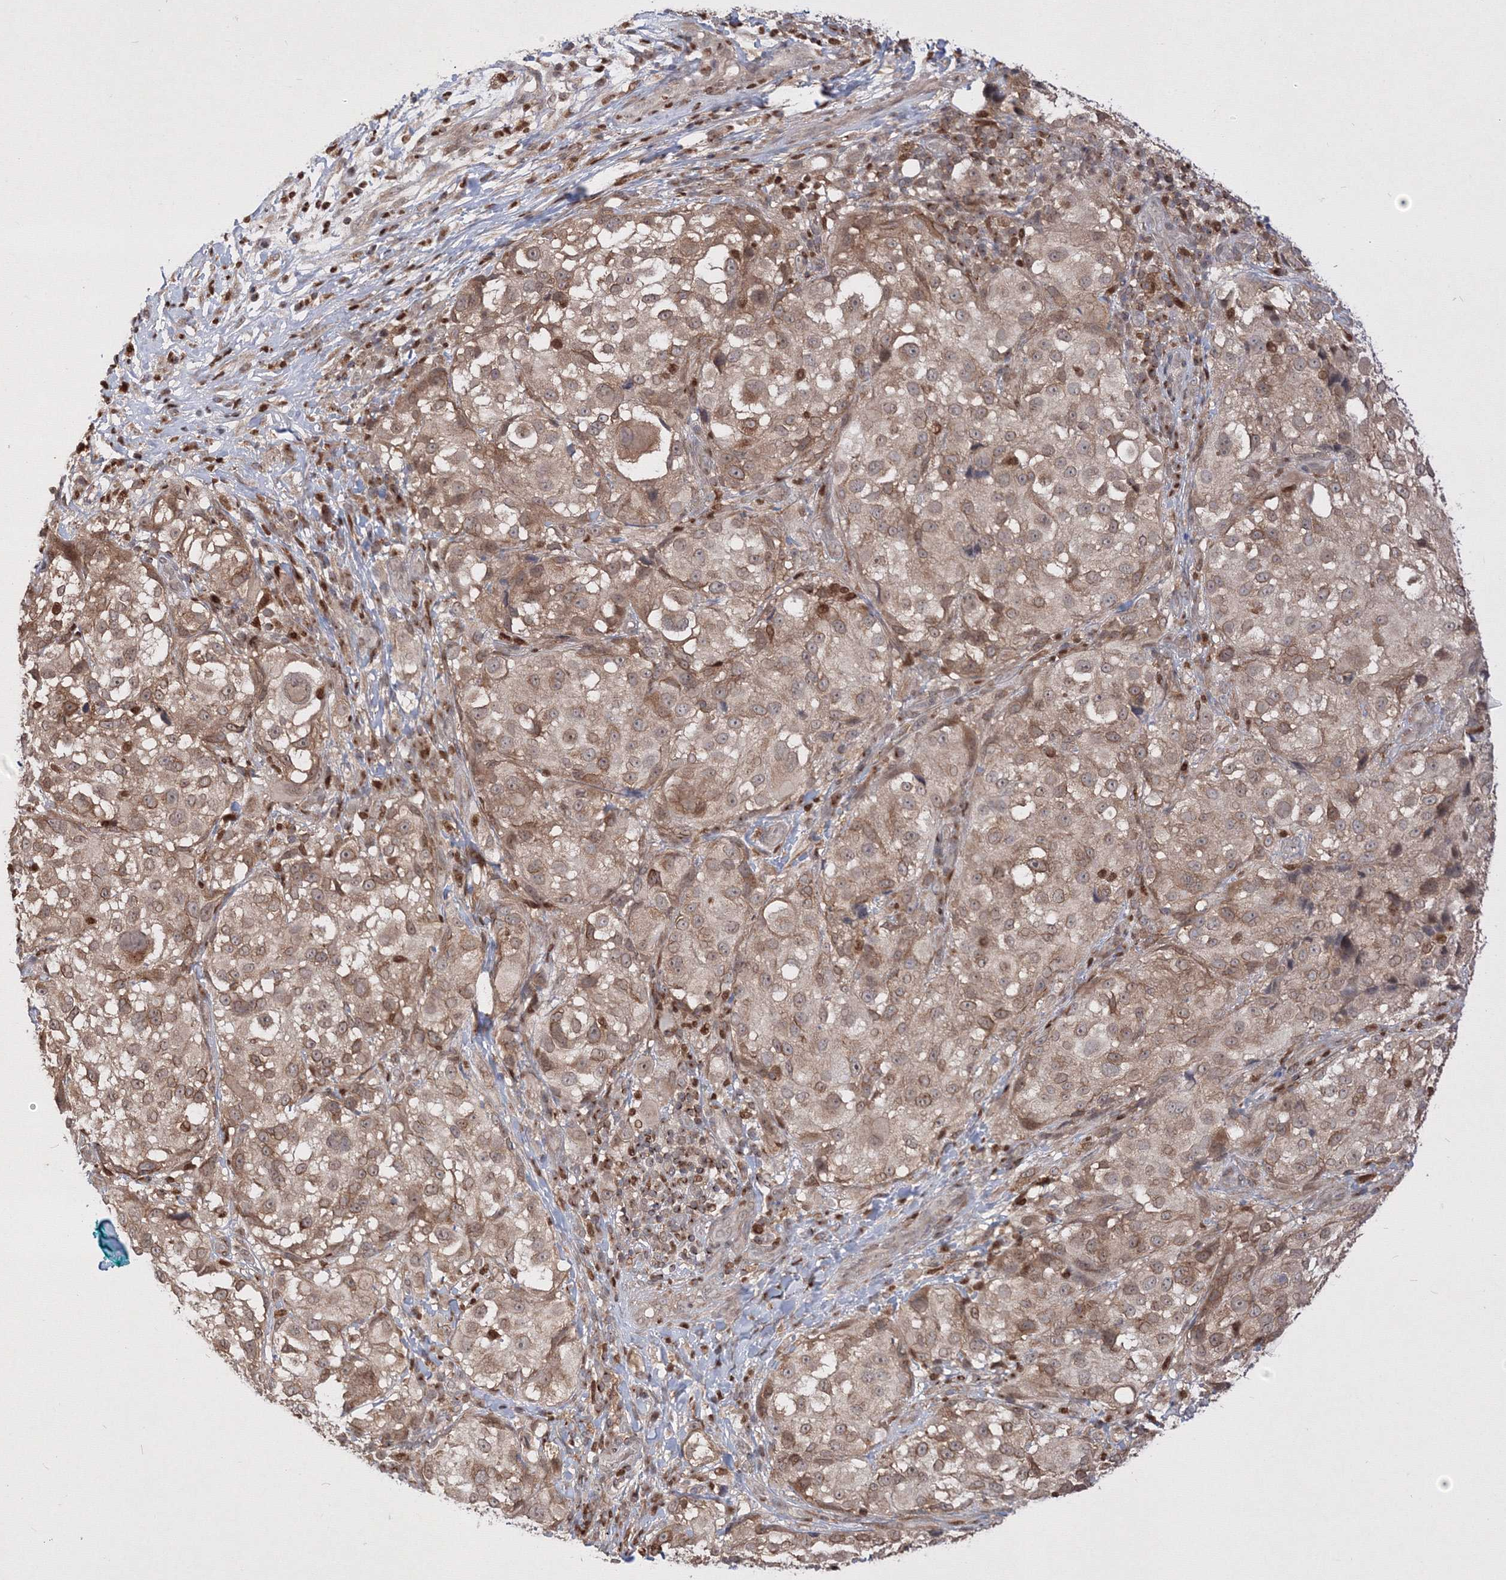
{"staining": {"intensity": "weak", "quantity": ">75%", "location": "cytoplasmic/membranous"}, "tissue": "melanoma", "cell_type": "Tumor cells", "image_type": "cancer", "snomed": [{"axis": "morphology", "description": "Necrosis, NOS"}, {"axis": "morphology", "description": "Malignant melanoma, NOS"}, {"axis": "topography", "description": "Skin"}], "caption": "Immunohistochemical staining of melanoma displays low levels of weak cytoplasmic/membranous expression in about >75% of tumor cells.", "gene": "TMEM50B", "patient": {"sex": "female", "age": 87}}